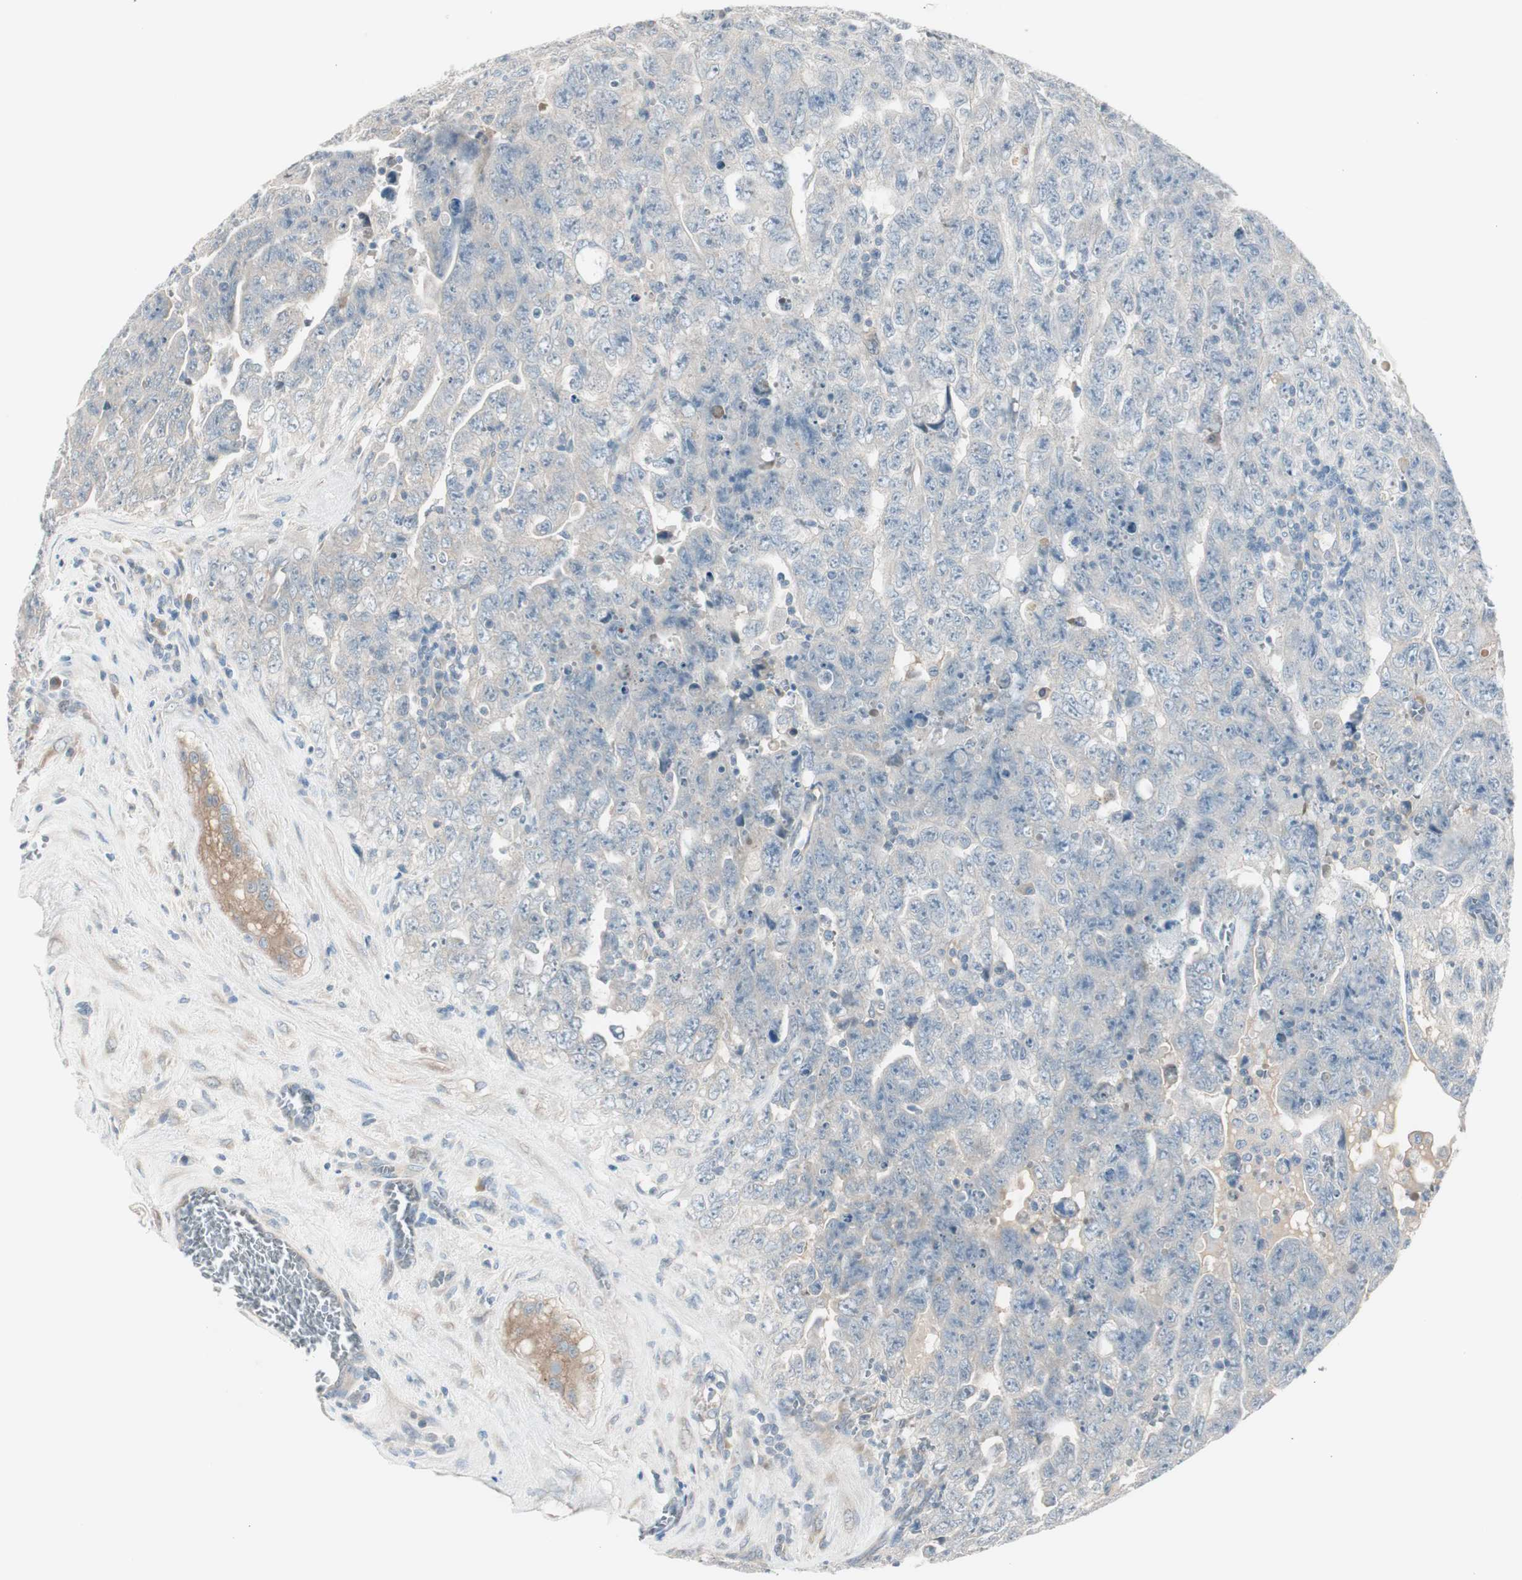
{"staining": {"intensity": "weak", "quantity": "<25%", "location": "cytoplasmic/membranous"}, "tissue": "testis cancer", "cell_type": "Tumor cells", "image_type": "cancer", "snomed": [{"axis": "morphology", "description": "Carcinoma, Embryonal, NOS"}, {"axis": "topography", "description": "Testis"}], "caption": "High power microscopy image of an immunohistochemistry histopathology image of testis embryonal carcinoma, revealing no significant expression in tumor cells.", "gene": "MAPRE3", "patient": {"sex": "male", "age": 28}}